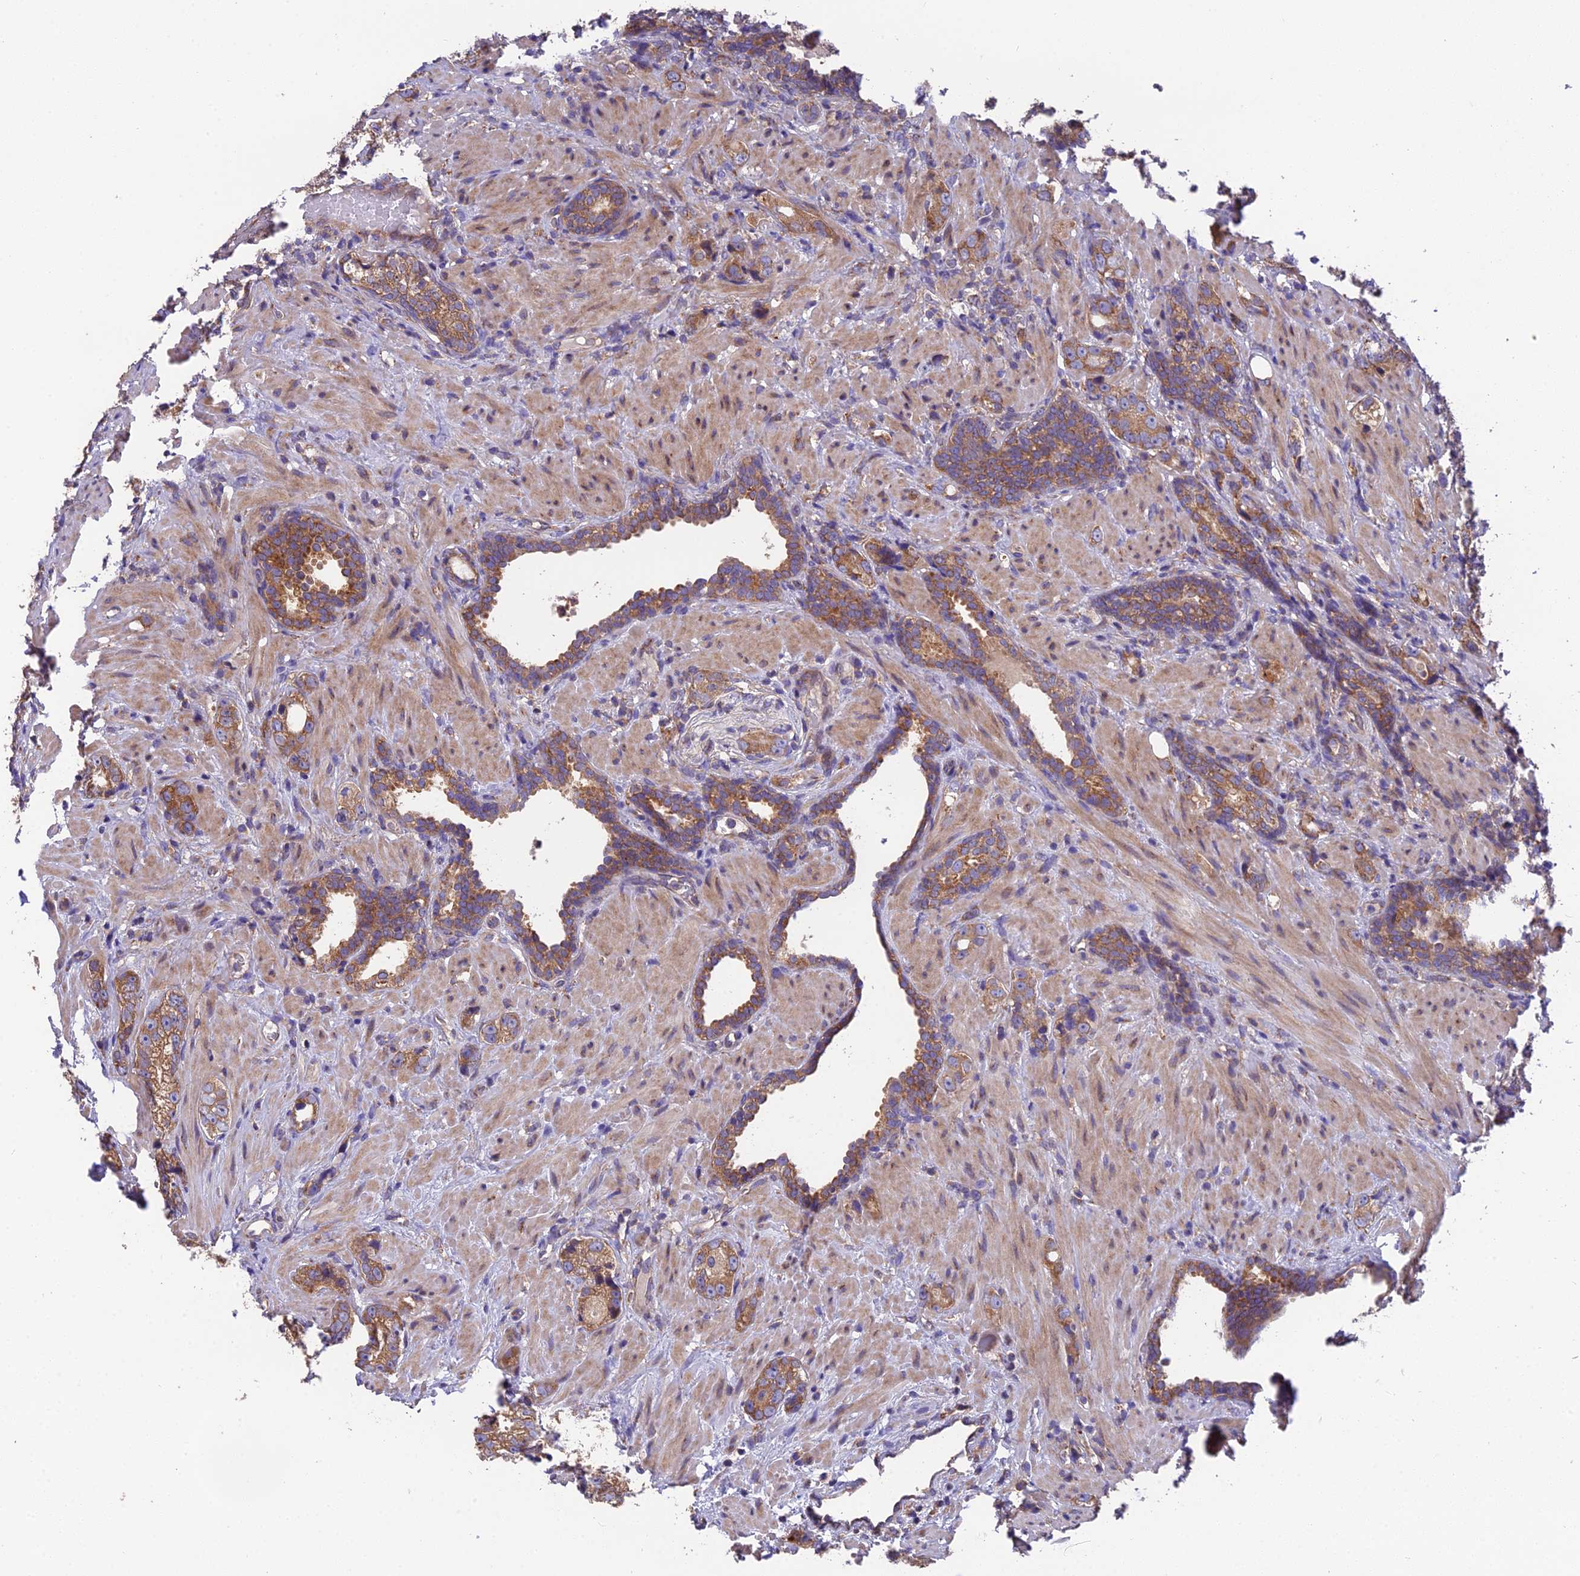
{"staining": {"intensity": "moderate", "quantity": ">75%", "location": "cytoplasmic/membranous"}, "tissue": "prostate cancer", "cell_type": "Tumor cells", "image_type": "cancer", "snomed": [{"axis": "morphology", "description": "Adenocarcinoma, High grade"}, {"axis": "topography", "description": "Prostate"}], "caption": "This is a histology image of immunohistochemistry staining of prostate cancer (adenocarcinoma (high-grade)), which shows moderate staining in the cytoplasmic/membranous of tumor cells.", "gene": "BLOC1S4", "patient": {"sex": "male", "age": 63}}